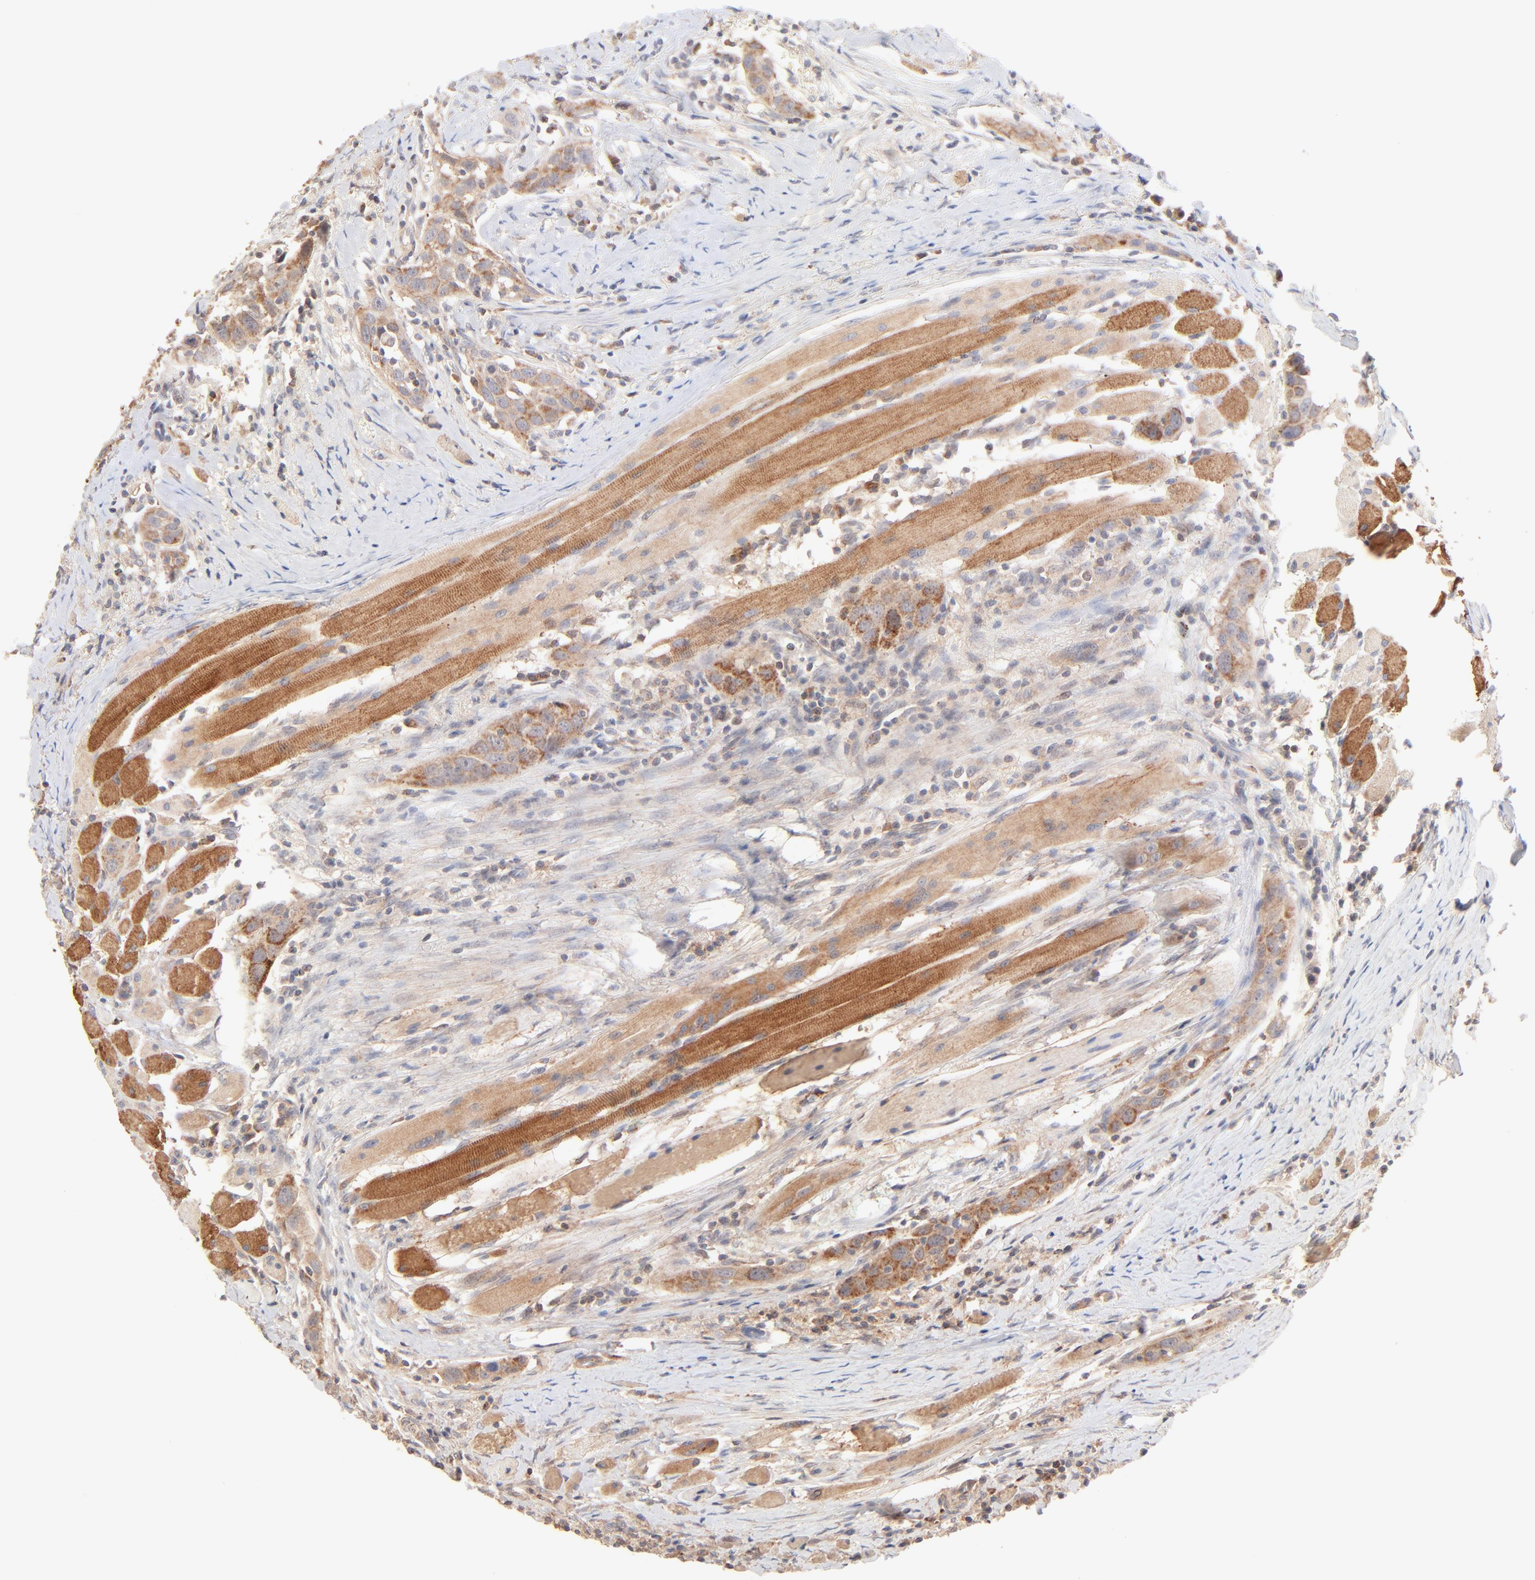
{"staining": {"intensity": "moderate", "quantity": ">75%", "location": "cytoplasmic/membranous"}, "tissue": "head and neck cancer", "cell_type": "Tumor cells", "image_type": "cancer", "snomed": [{"axis": "morphology", "description": "Squamous cell carcinoma, NOS"}, {"axis": "topography", "description": "Oral tissue"}, {"axis": "topography", "description": "Head-Neck"}], "caption": "Human head and neck cancer stained with a brown dye shows moderate cytoplasmic/membranous positive expression in about >75% of tumor cells.", "gene": "CSPG4", "patient": {"sex": "female", "age": 50}}